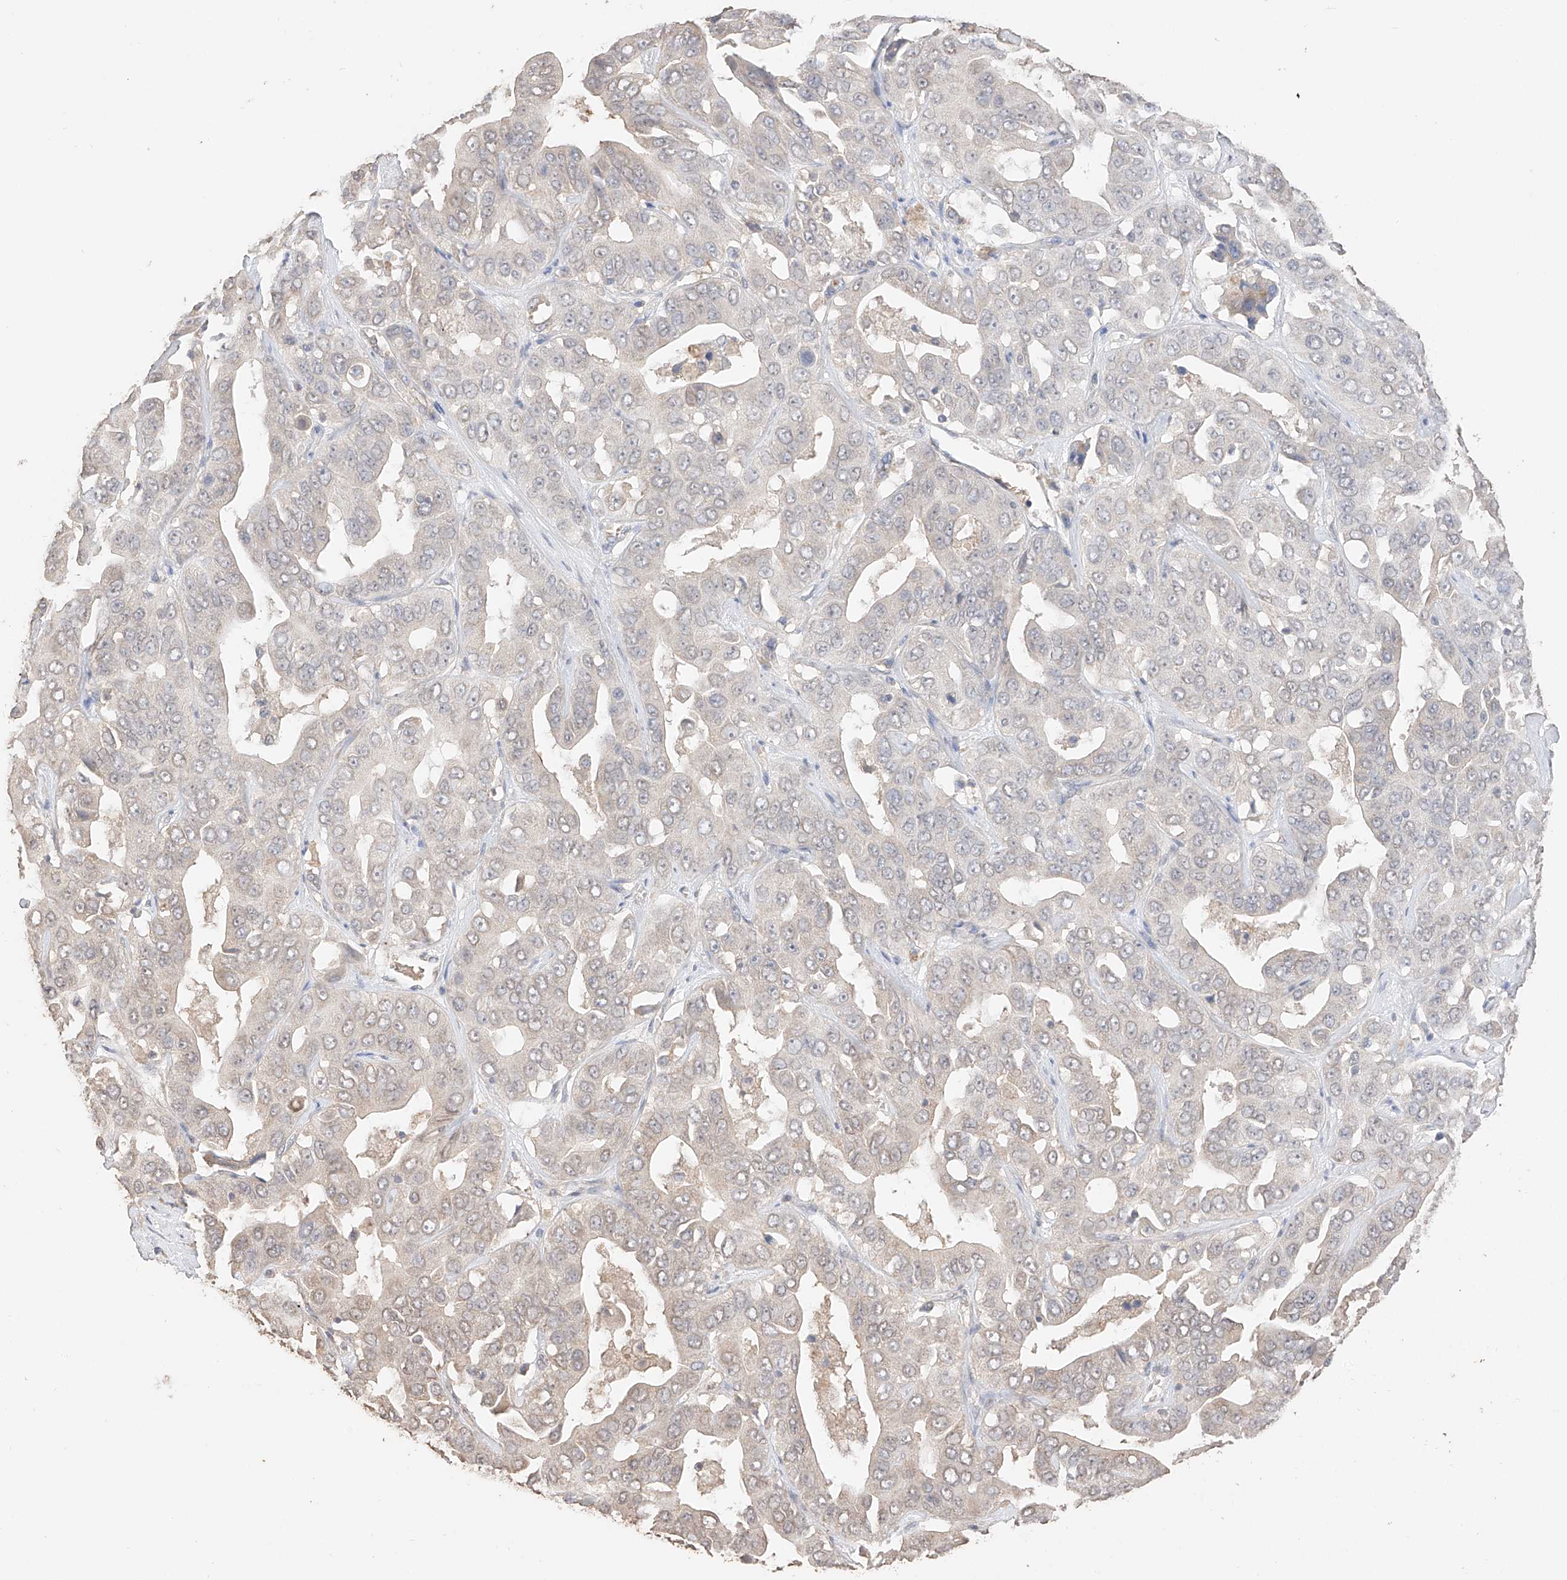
{"staining": {"intensity": "negative", "quantity": "none", "location": "none"}, "tissue": "liver cancer", "cell_type": "Tumor cells", "image_type": "cancer", "snomed": [{"axis": "morphology", "description": "Cholangiocarcinoma"}, {"axis": "topography", "description": "Liver"}], "caption": "IHC histopathology image of neoplastic tissue: human cholangiocarcinoma (liver) stained with DAB shows no significant protein expression in tumor cells.", "gene": "IL22RA2", "patient": {"sex": "female", "age": 52}}